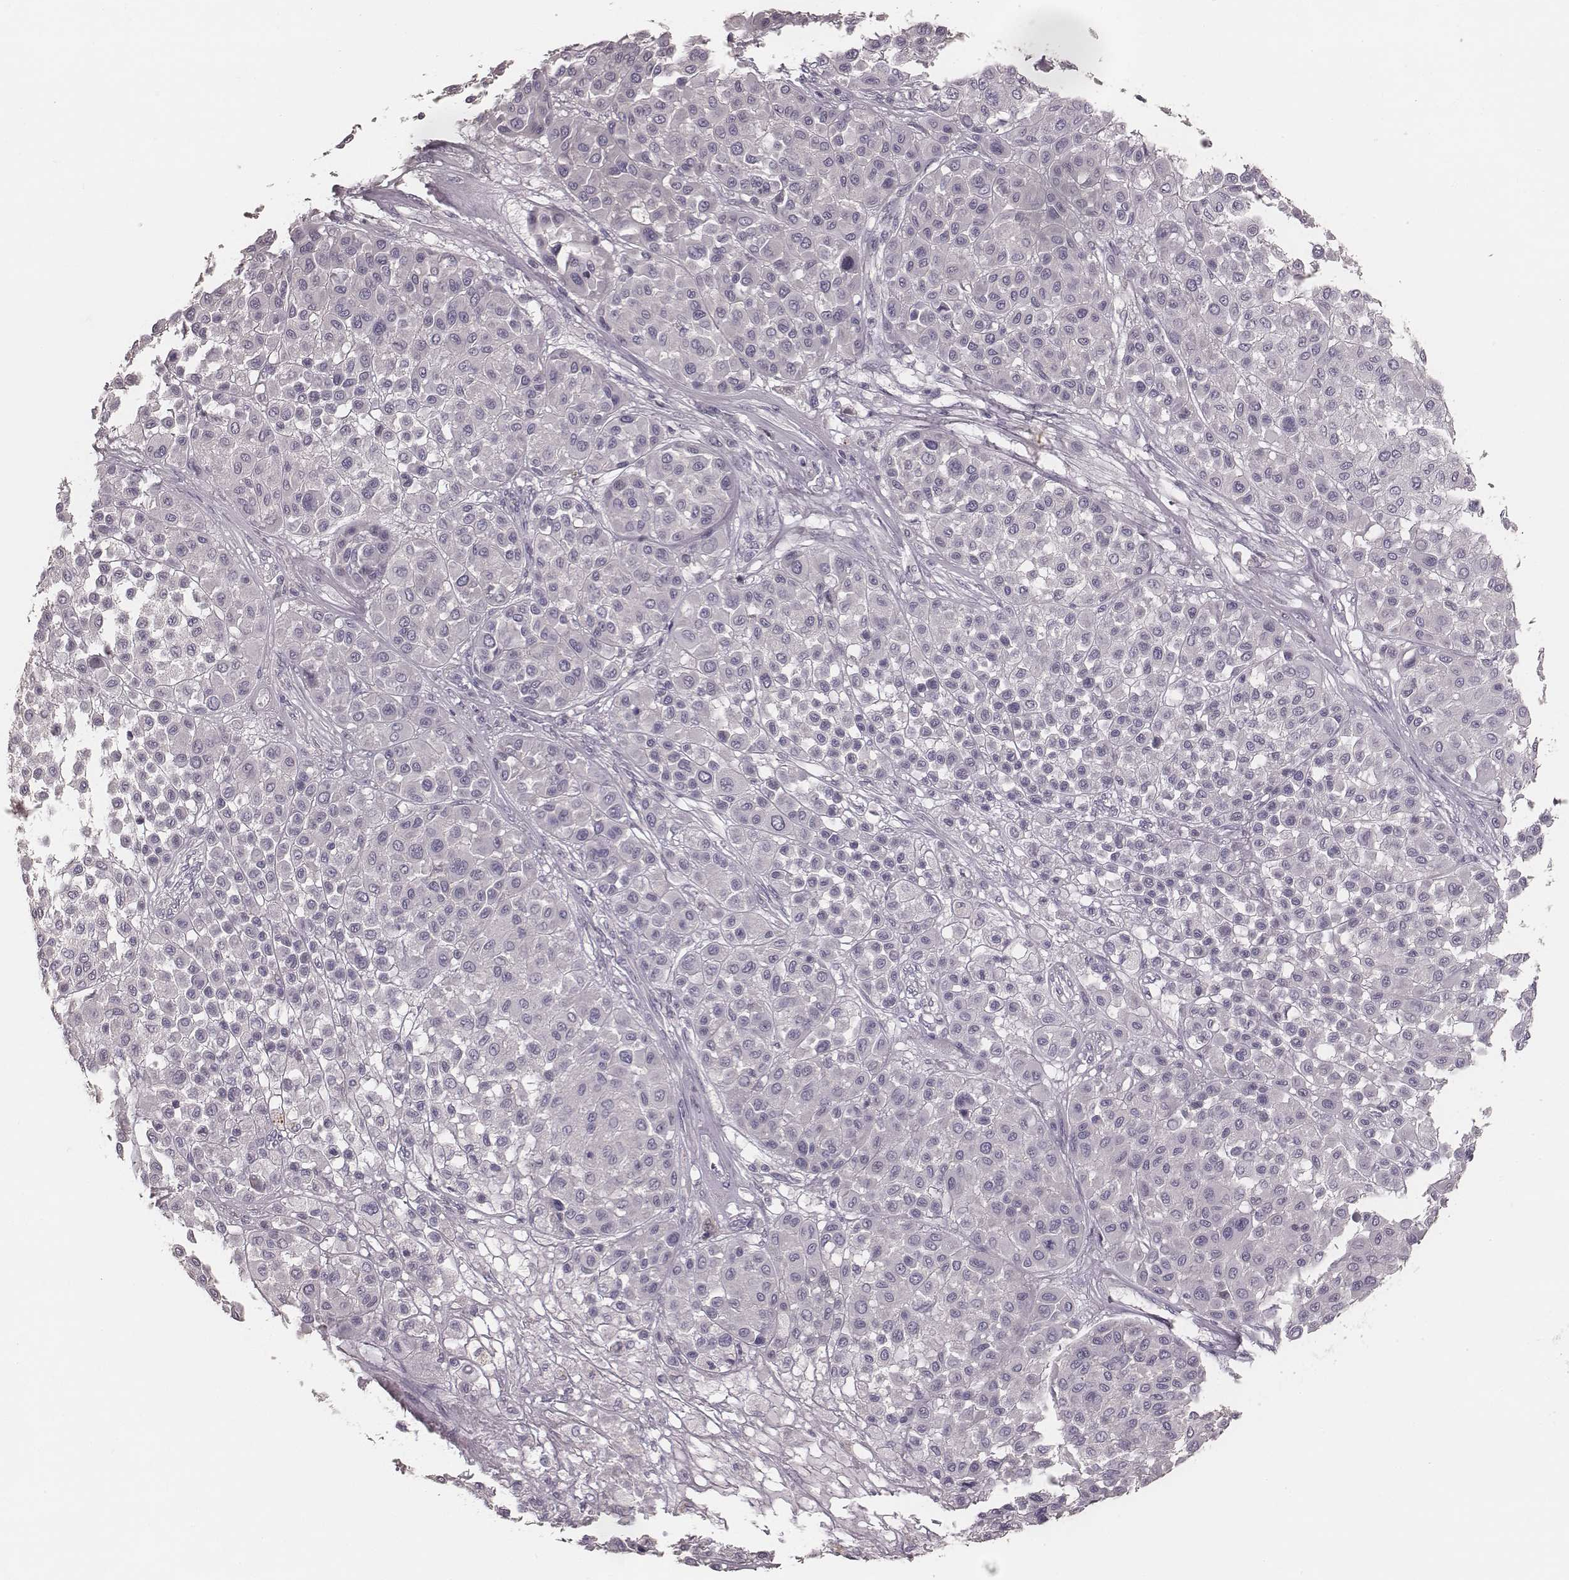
{"staining": {"intensity": "negative", "quantity": "none", "location": "none"}, "tissue": "melanoma", "cell_type": "Tumor cells", "image_type": "cancer", "snomed": [{"axis": "morphology", "description": "Malignant melanoma, Metastatic site"}, {"axis": "topography", "description": "Soft tissue"}], "caption": "Tumor cells show no significant protein positivity in malignant melanoma (metastatic site).", "gene": "ZP4", "patient": {"sex": "male", "age": 41}}